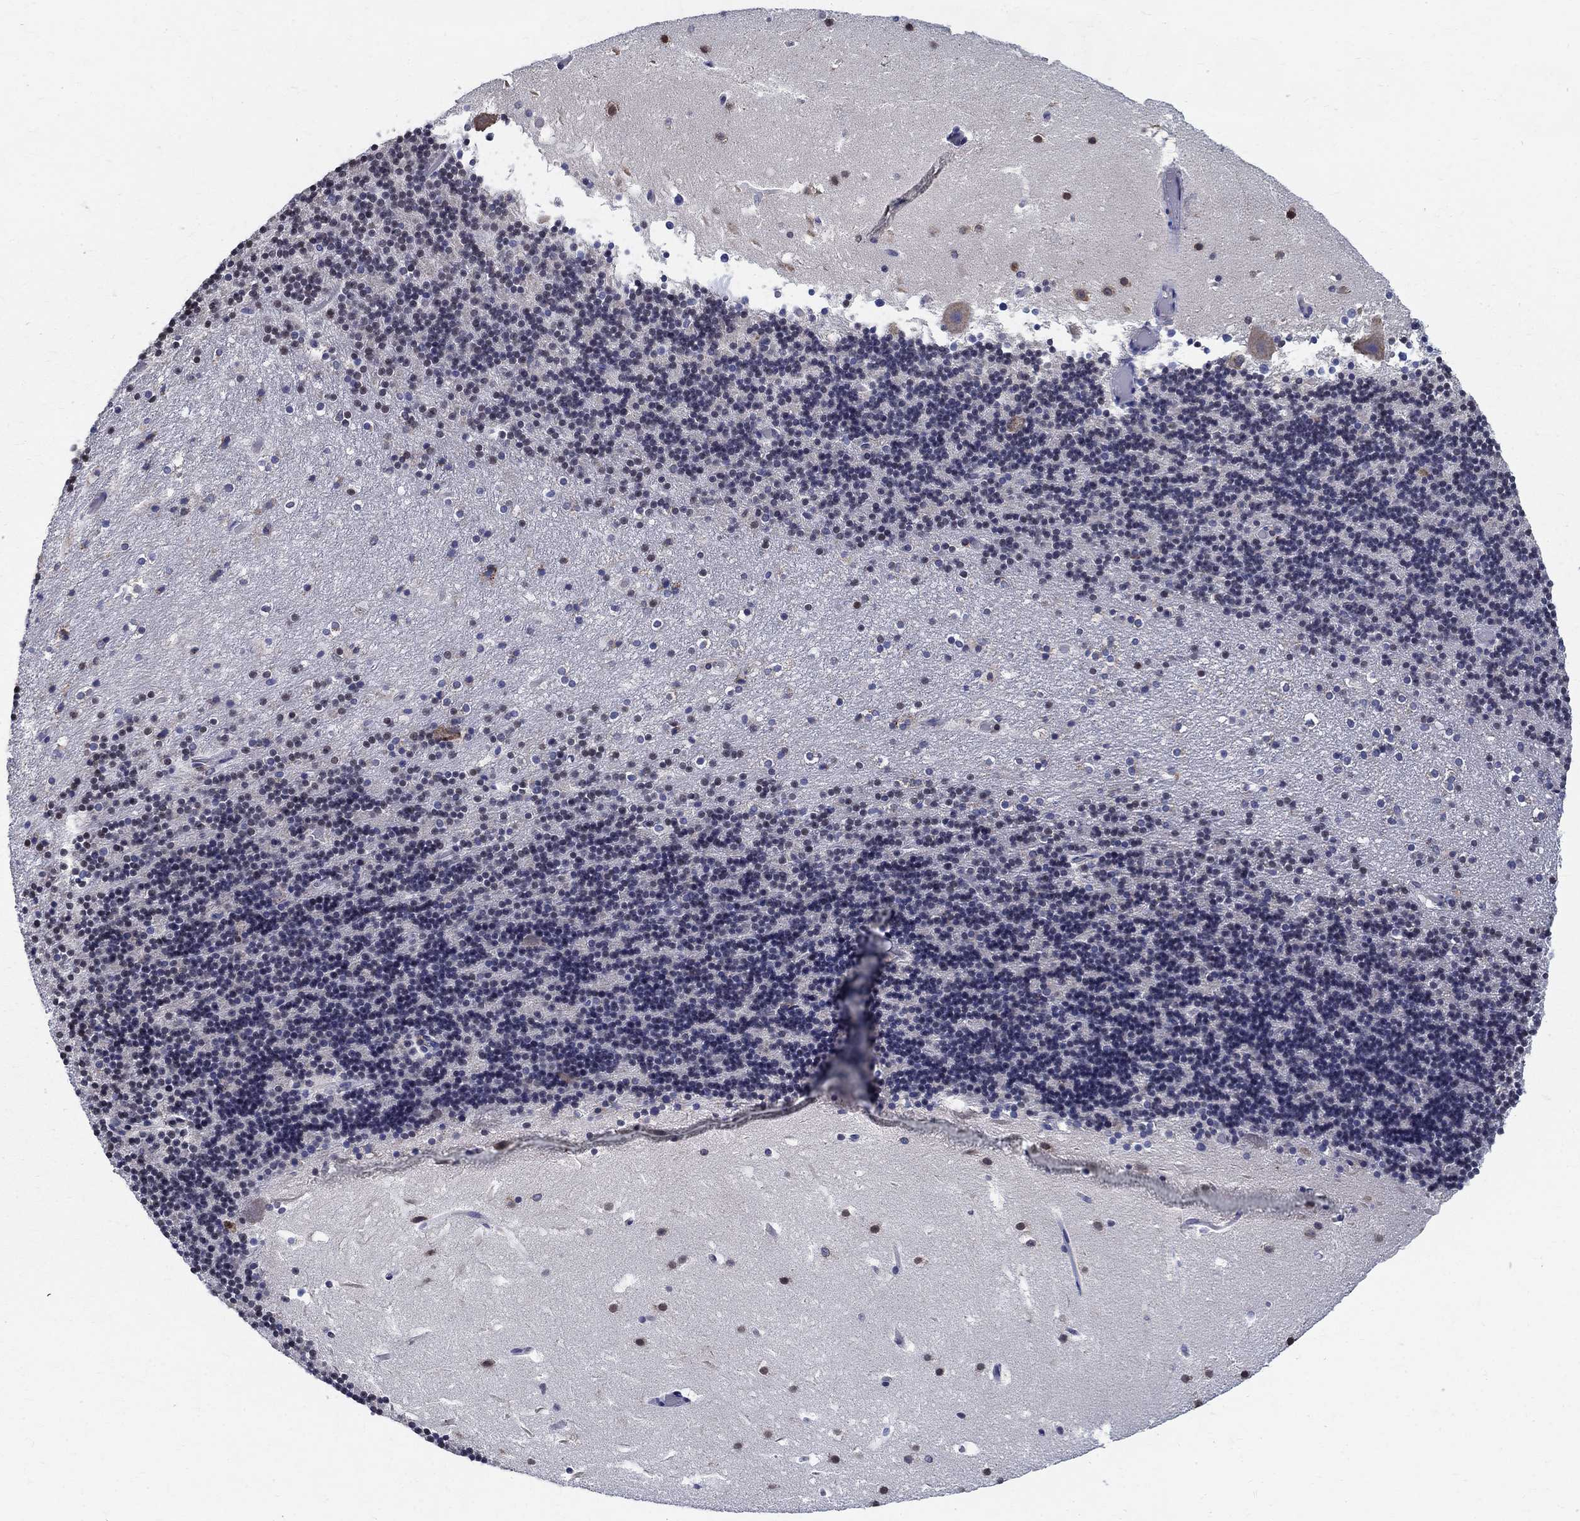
{"staining": {"intensity": "negative", "quantity": "none", "location": "none"}, "tissue": "cerebellum", "cell_type": "Cells in granular layer", "image_type": "normal", "snomed": [{"axis": "morphology", "description": "Normal tissue, NOS"}, {"axis": "topography", "description": "Cerebellum"}], "caption": "DAB (3,3'-diaminobenzidine) immunohistochemical staining of benign human cerebellum exhibits no significant expression in cells in granular layer.", "gene": "AGAP2", "patient": {"sex": "male", "age": 37}}